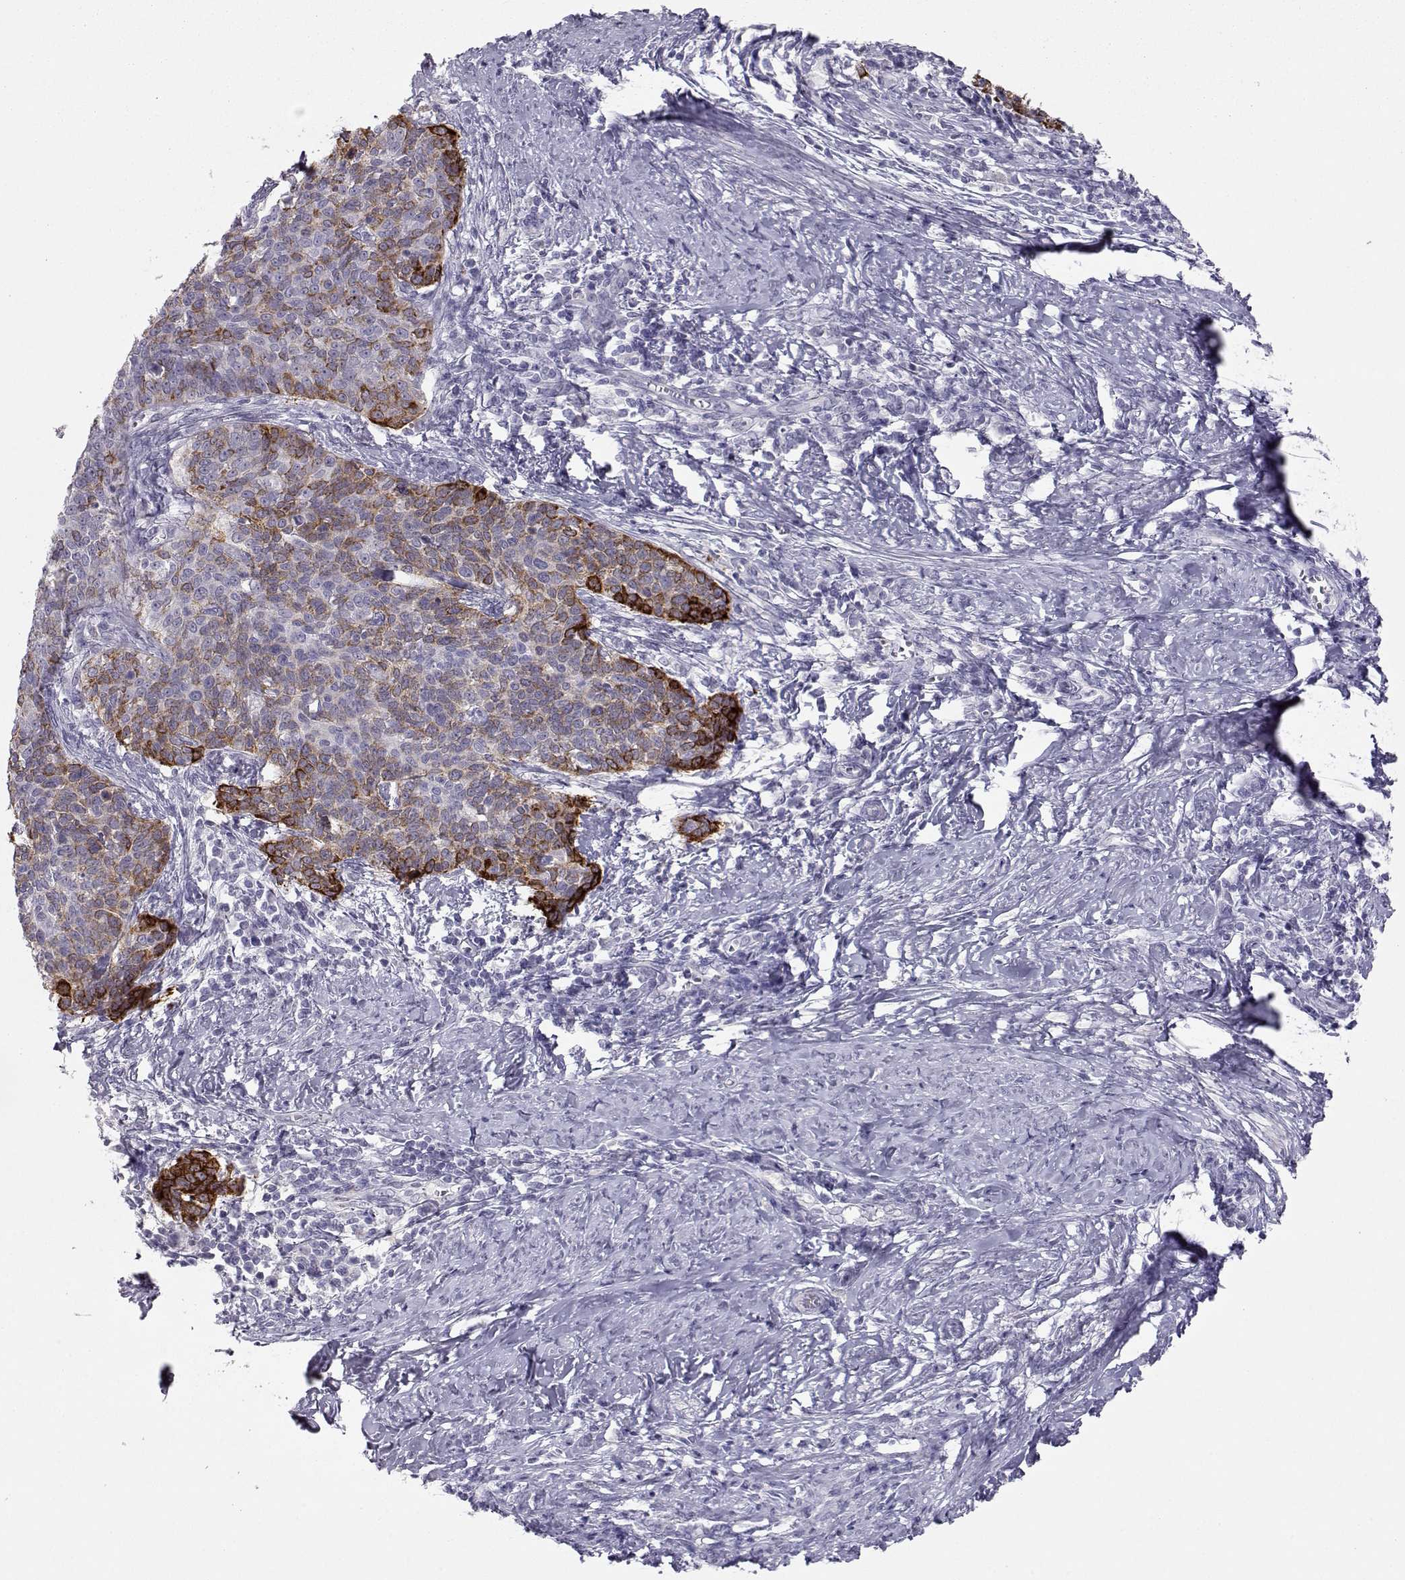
{"staining": {"intensity": "strong", "quantity": "<25%", "location": "cytoplasmic/membranous"}, "tissue": "cervical cancer", "cell_type": "Tumor cells", "image_type": "cancer", "snomed": [{"axis": "morphology", "description": "Squamous cell carcinoma, NOS"}, {"axis": "topography", "description": "Cervix"}], "caption": "The photomicrograph shows staining of squamous cell carcinoma (cervical), revealing strong cytoplasmic/membranous protein staining (brown color) within tumor cells.", "gene": "LAMB3", "patient": {"sex": "female", "age": 39}}